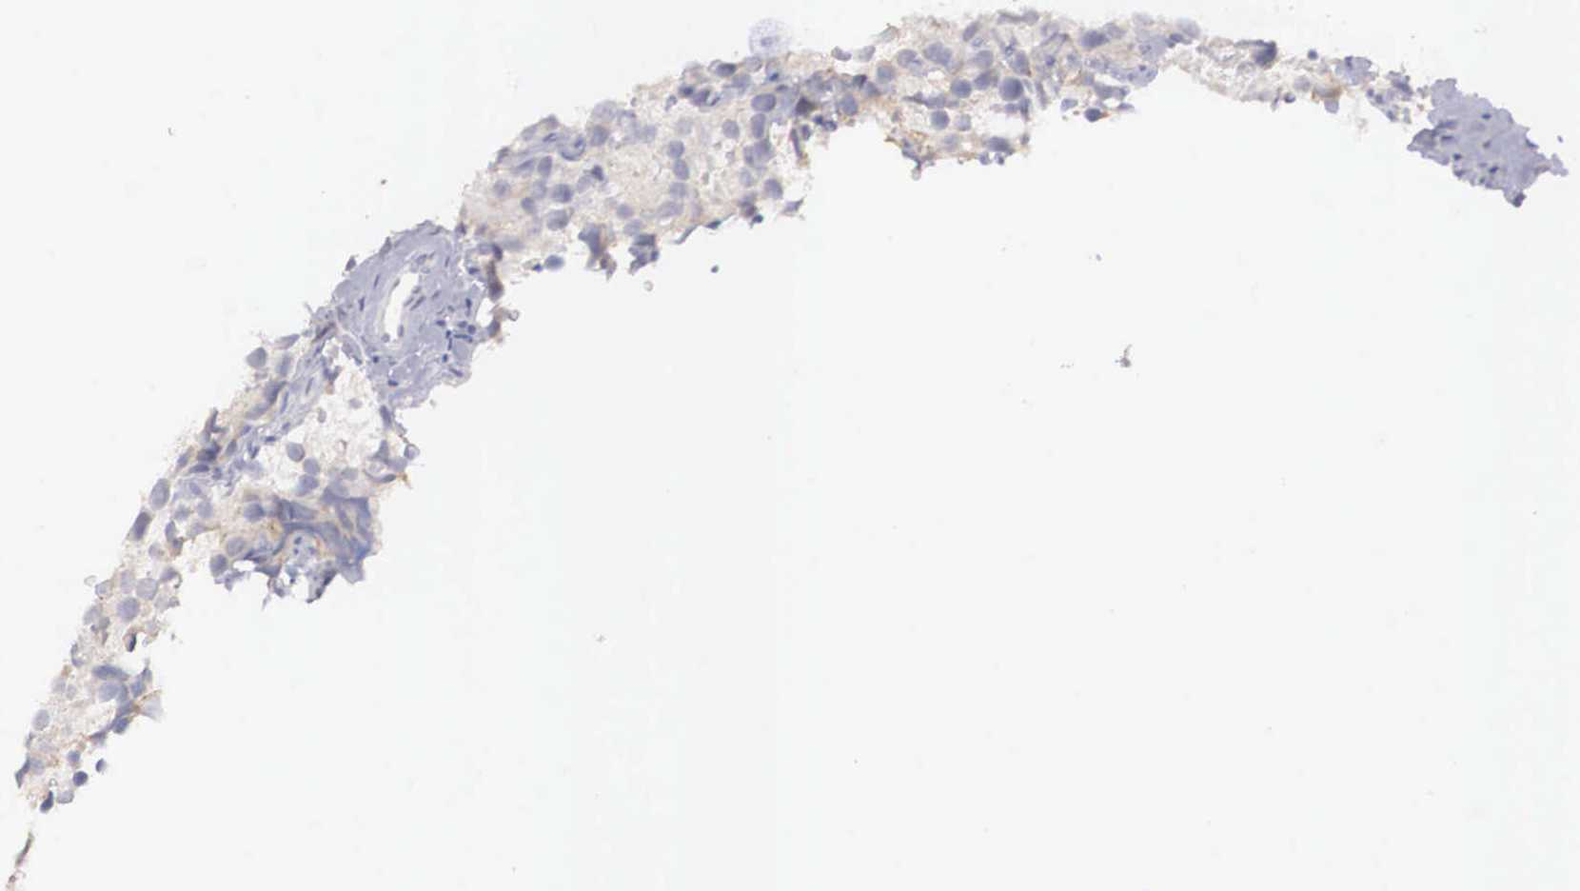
{"staining": {"intensity": "negative", "quantity": "none", "location": "none"}, "tissue": "testis cancer", "cell_type": "Tumor cells", "image_type": "cancer", "snomed": [{"axis": "morphology", "description": "Seminoma, NOS"}, {"axis": "topography", "description": "Testis"}], "caption": "The micrograph reveals no staining of tumor cells in testis cancer (seminoma). The staining was performed using DAB to visualize the protein expression in brown, while the nuclei were stained in blue with hematoxylin (Magnification: 20x).", "gene": "REPS2", "patient": {"sex": "male", "age": 39}}